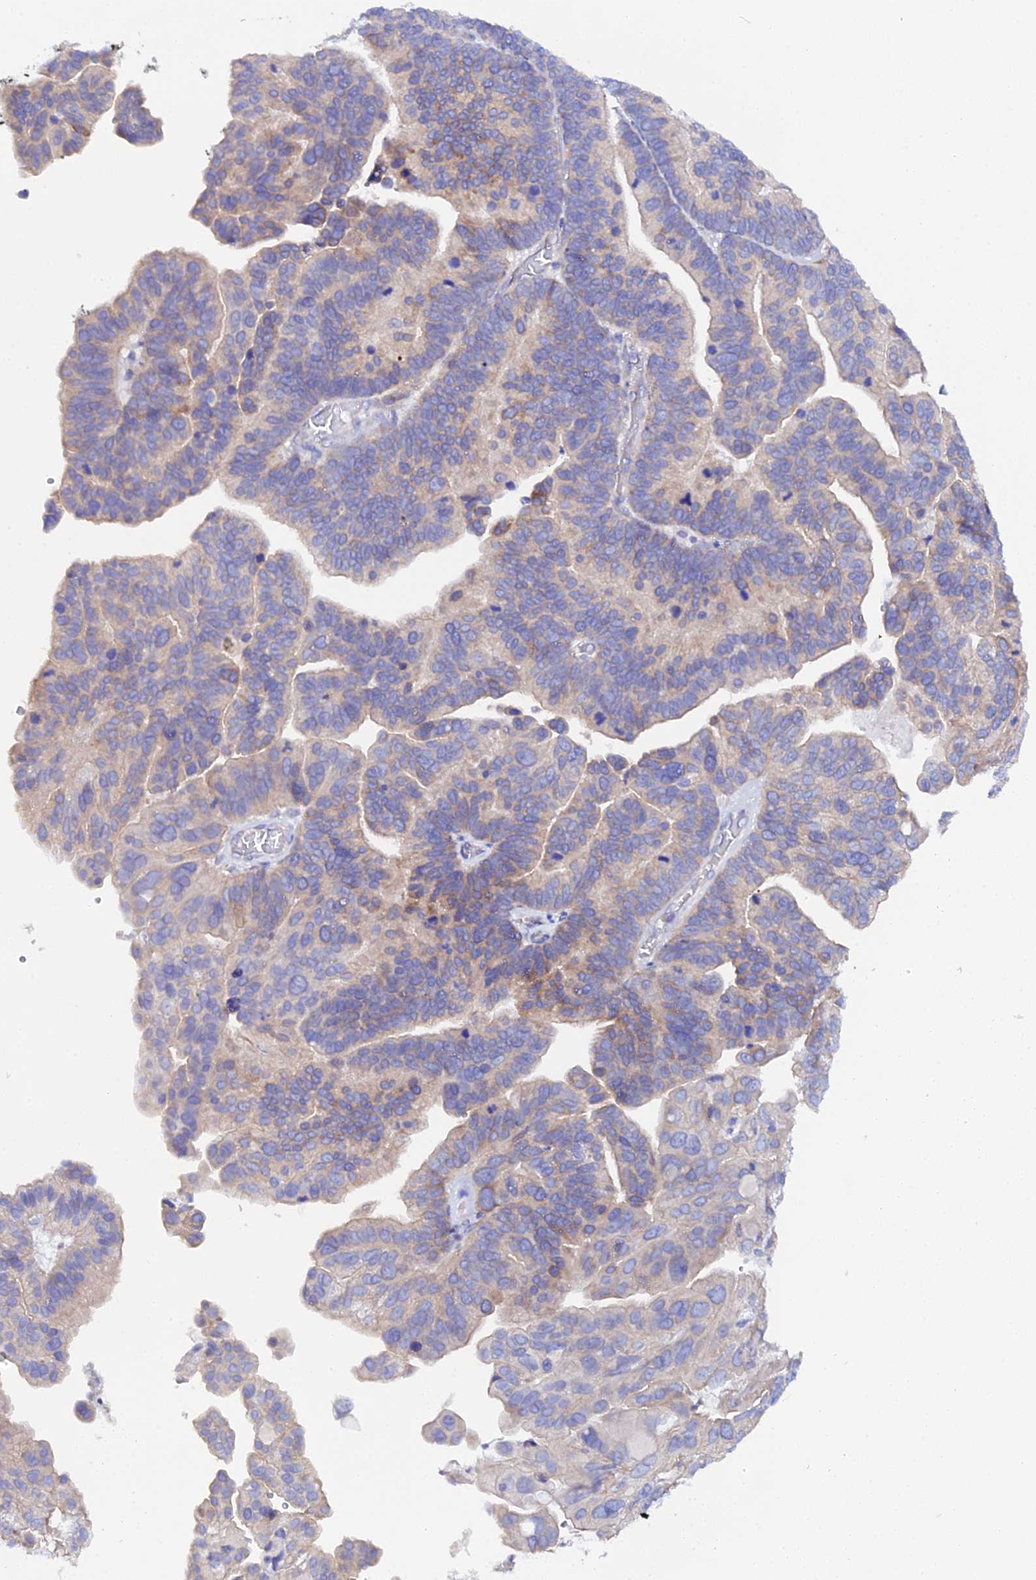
{"staining": {"intensity": "weak", "quantity": "25%-75%", "location": "cytoplasmic/membranous"}, "tissue": "ovarian cancer", "cell_type": "Tumor cells", "image_type": "cancer", "snomed": [{"axis": "morphology", "description": "Cystadenocarcinoma, serous, NOS"}, {"axis": "topography", "description": "Ovary"}], "caption": "A high-resolution photomicrograph shows immunohistochemistry (IHC) staining of serous cystadenocarcinoma (ovarian), which displays weak cytoplasmic/membranous expression in approximately 25%-75% of tumor cells.", "gene": "CFAP45", "patient": {"sex": "female", "age": 56}}